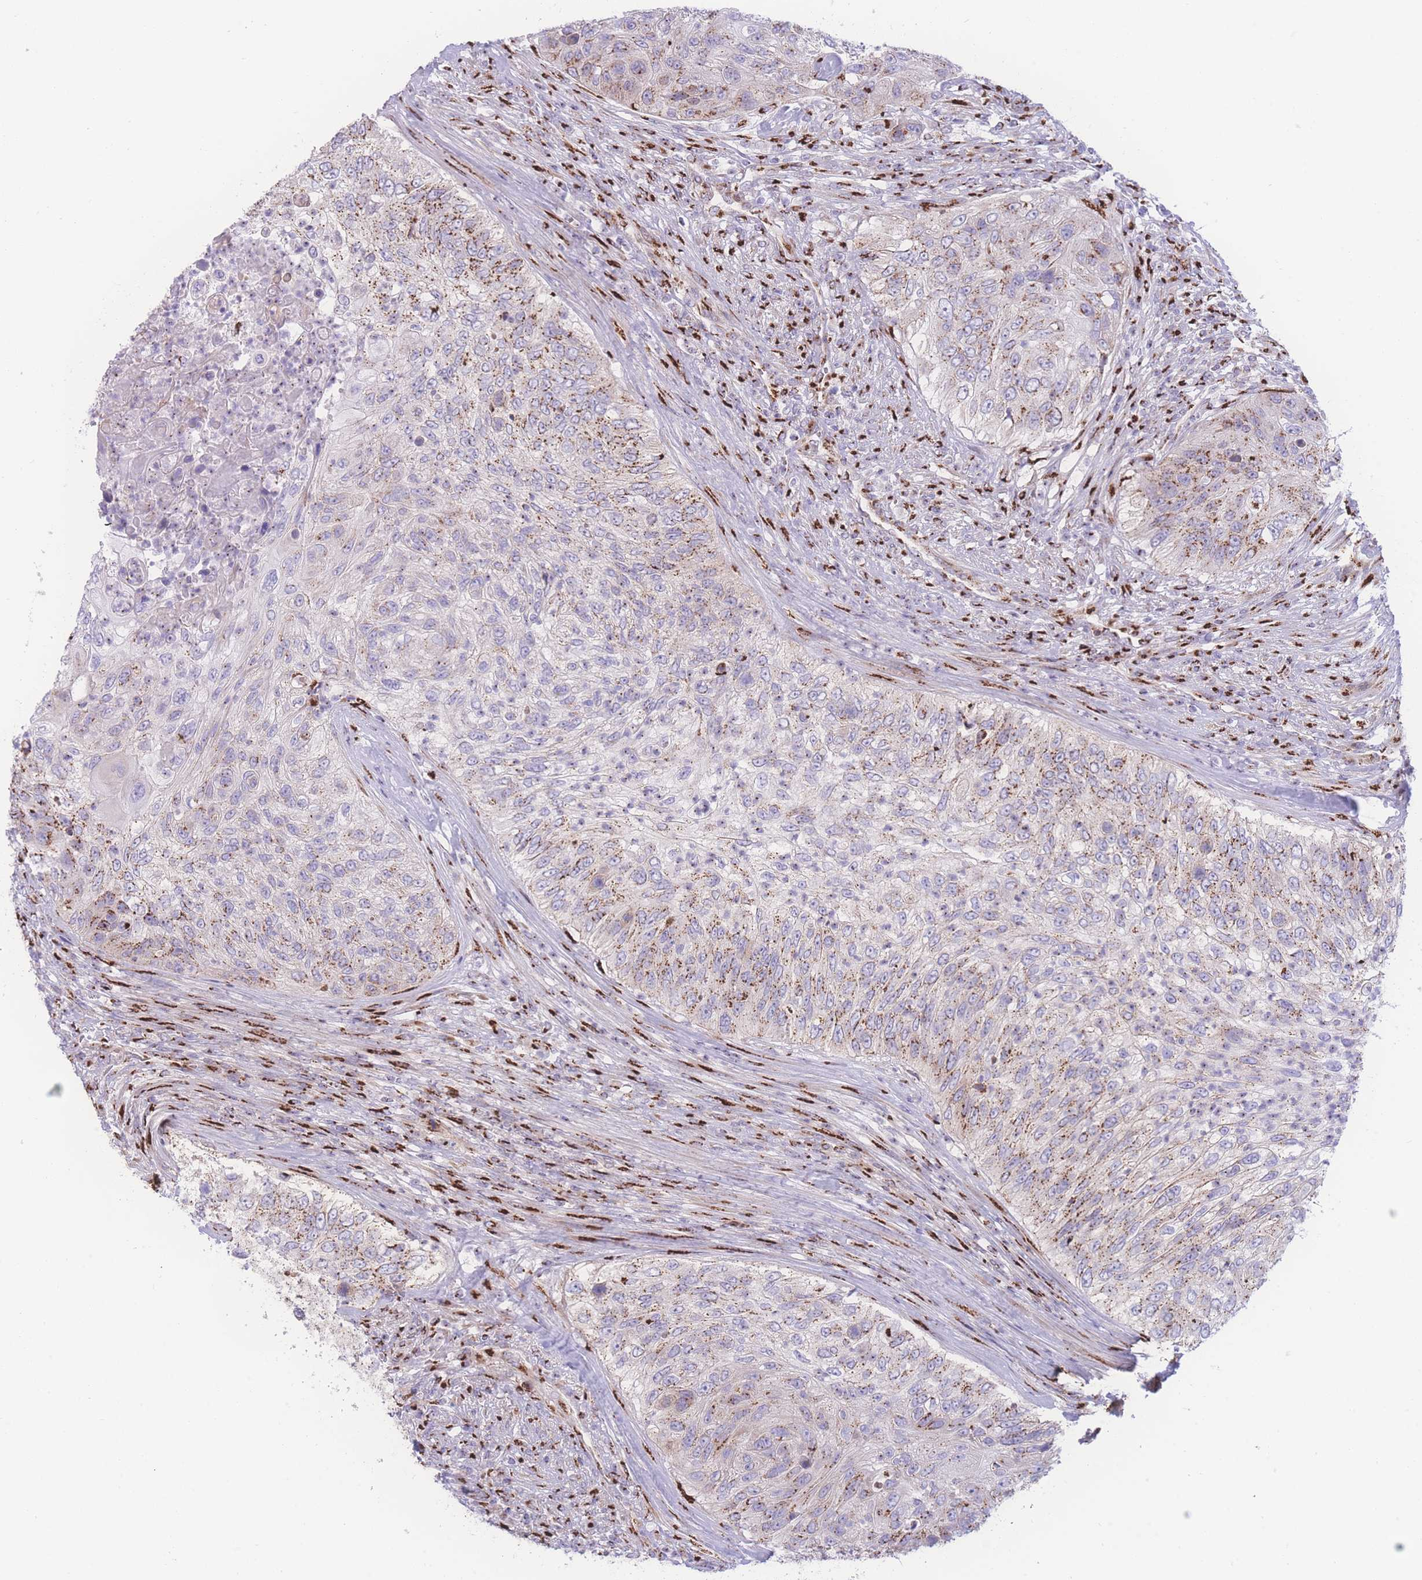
{"staining": {"intensity": "moderate", "quantity": "25%-75%", "location": "cytoplasmic/membranous"}, "tissue": "urothelial cancer", "cell_type": "Tumor cells", "image_type": "cancer", "snomed": [{"axis": "morphology", "description": "Urothelial carcinoma, High grade"}, {"axis": "topography", "description": "Urinary bladder"}], "caption": "Immunohistochemistry photomicrograph of urothelial carcinoma (high-grade) stained for a protein (brown), which shows medium levels of moderate cytoplasmic/membranous expression in about 25%-75% of tumor cells.", "gene": "GOLM2", "patient": {"sex": "female", "age": 60}}